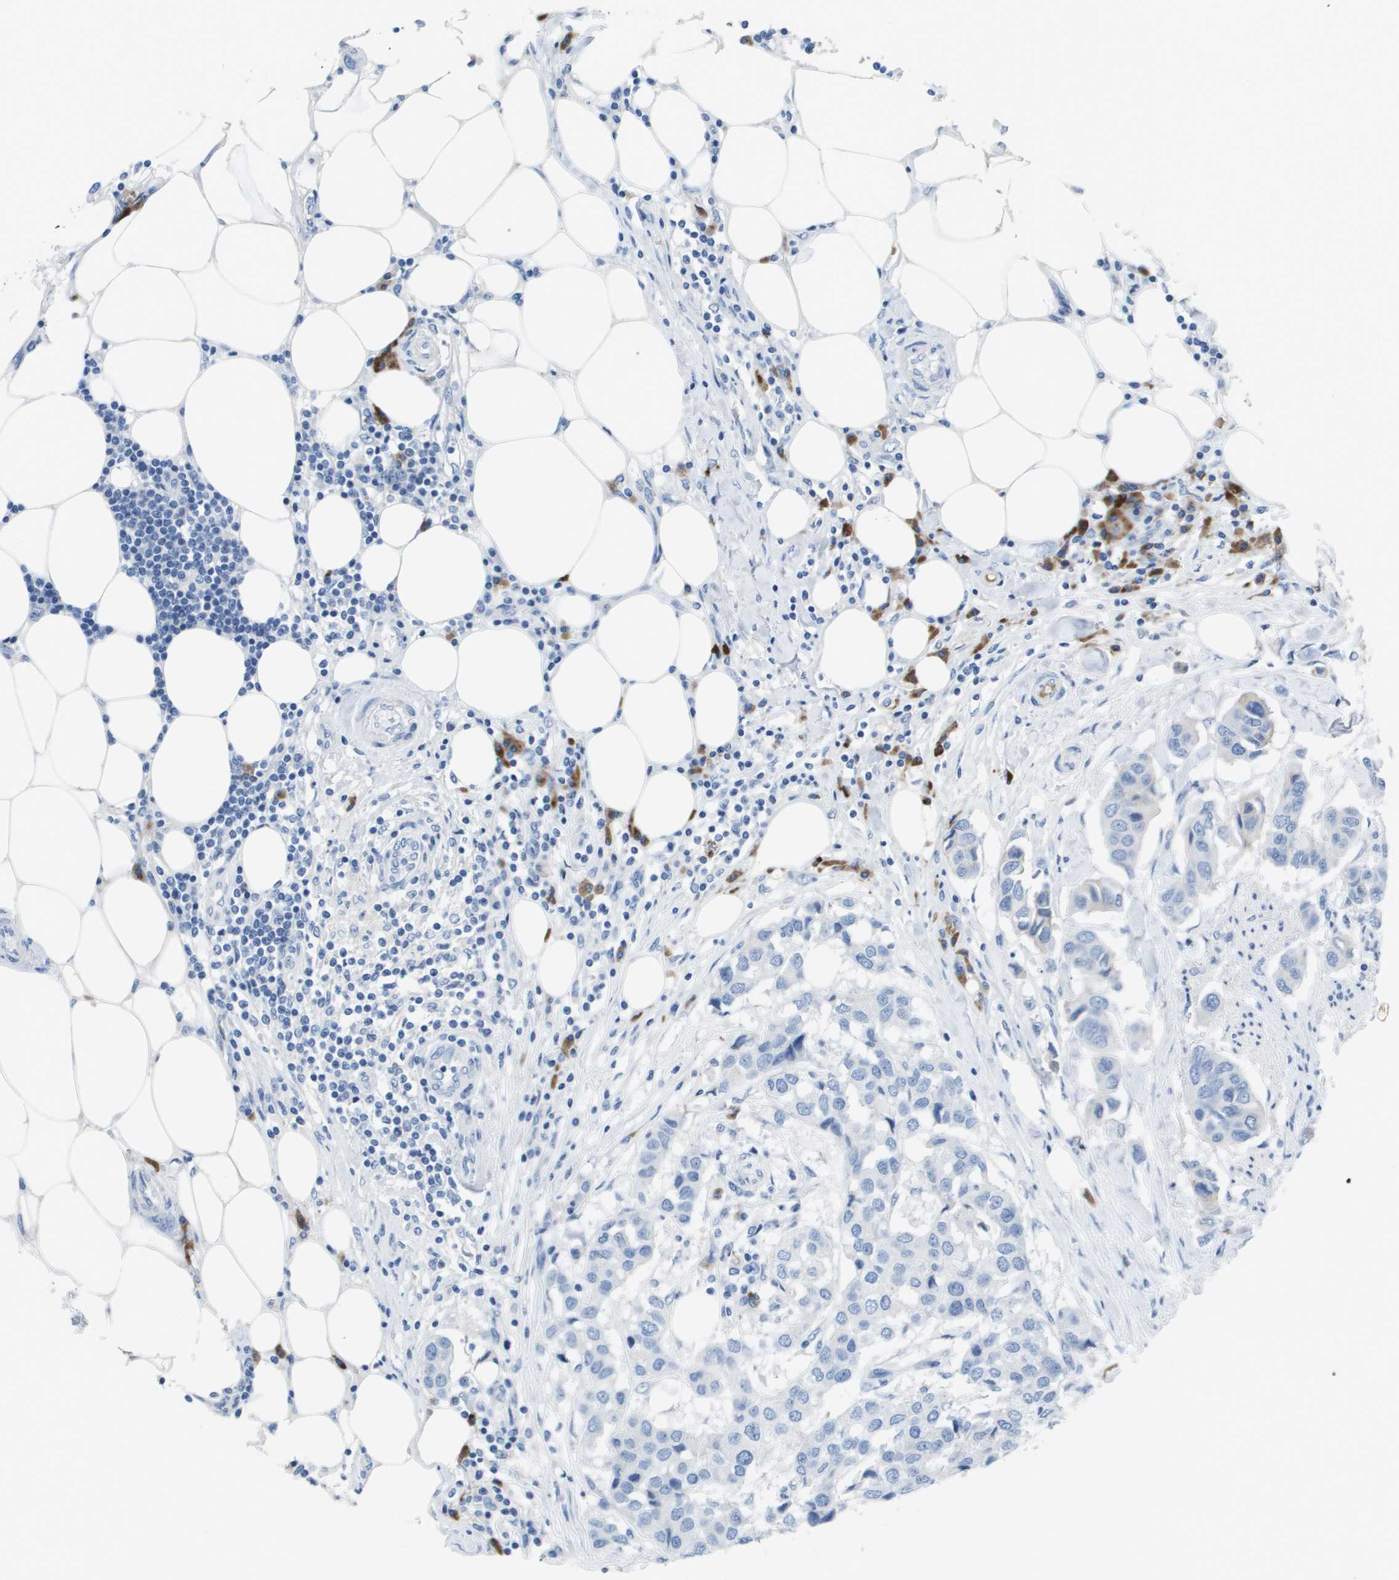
{"staining": {"intensity": "negative", "quantity": "none", "location": "none"}, "tissue": "breast cancer", "cell_type": "Tumor cells", "image_type": "cancer", "snomed": [{"axis": "morphology", "description": "Duct carcinoma"}, {"axis": "topography", "description": "Breast"}], "caption": "Human breast intraductal carcinoma stained for a protein using IHC exhibits no staining in tumor cells.", "gene": "GPR18", "patient": {"sex": "female", "age": 80}}